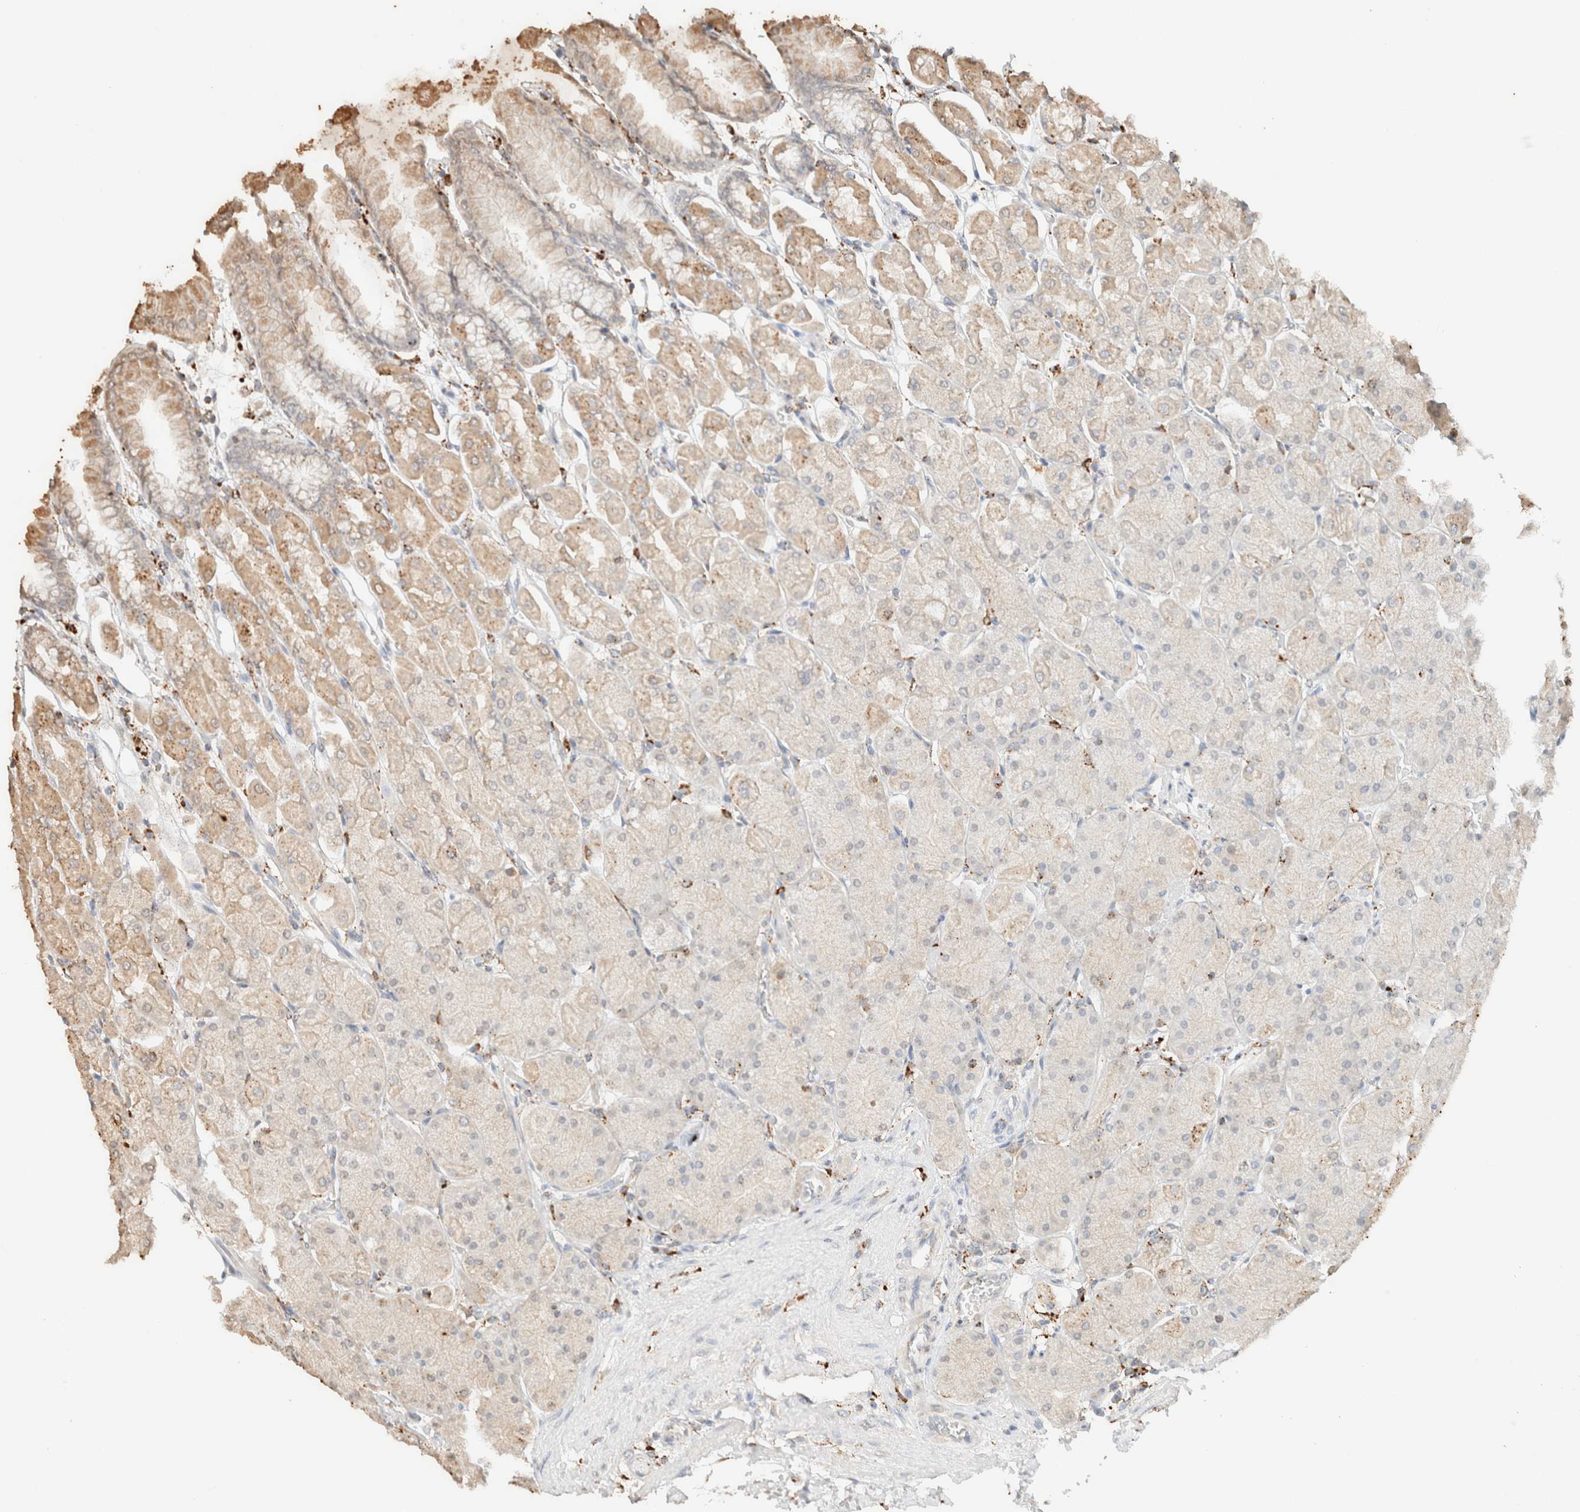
{"staining": {"intensity": "moderate", "quantity": "25%-75%", "location": "cytoplasmic/membranous"}, "tissue": "stomach", "cell_type": "Glandular cells", "image_type": "normal", "snomed": [{"axis": "morphology", "description": "Normal tissue, NOS"}, {"axis": "topography", "description": "Stomach, upper"}], "caption": "Normal stomach reveals moderate cytoplasmic/membranous expression in approximately 25%-75% of glandular cells, visualized by immunohistochemistry. (IHC, brightfield microscopy, high magnification).", "gene": "CTSC", "patient": {"sex": "female", "age": 56}}